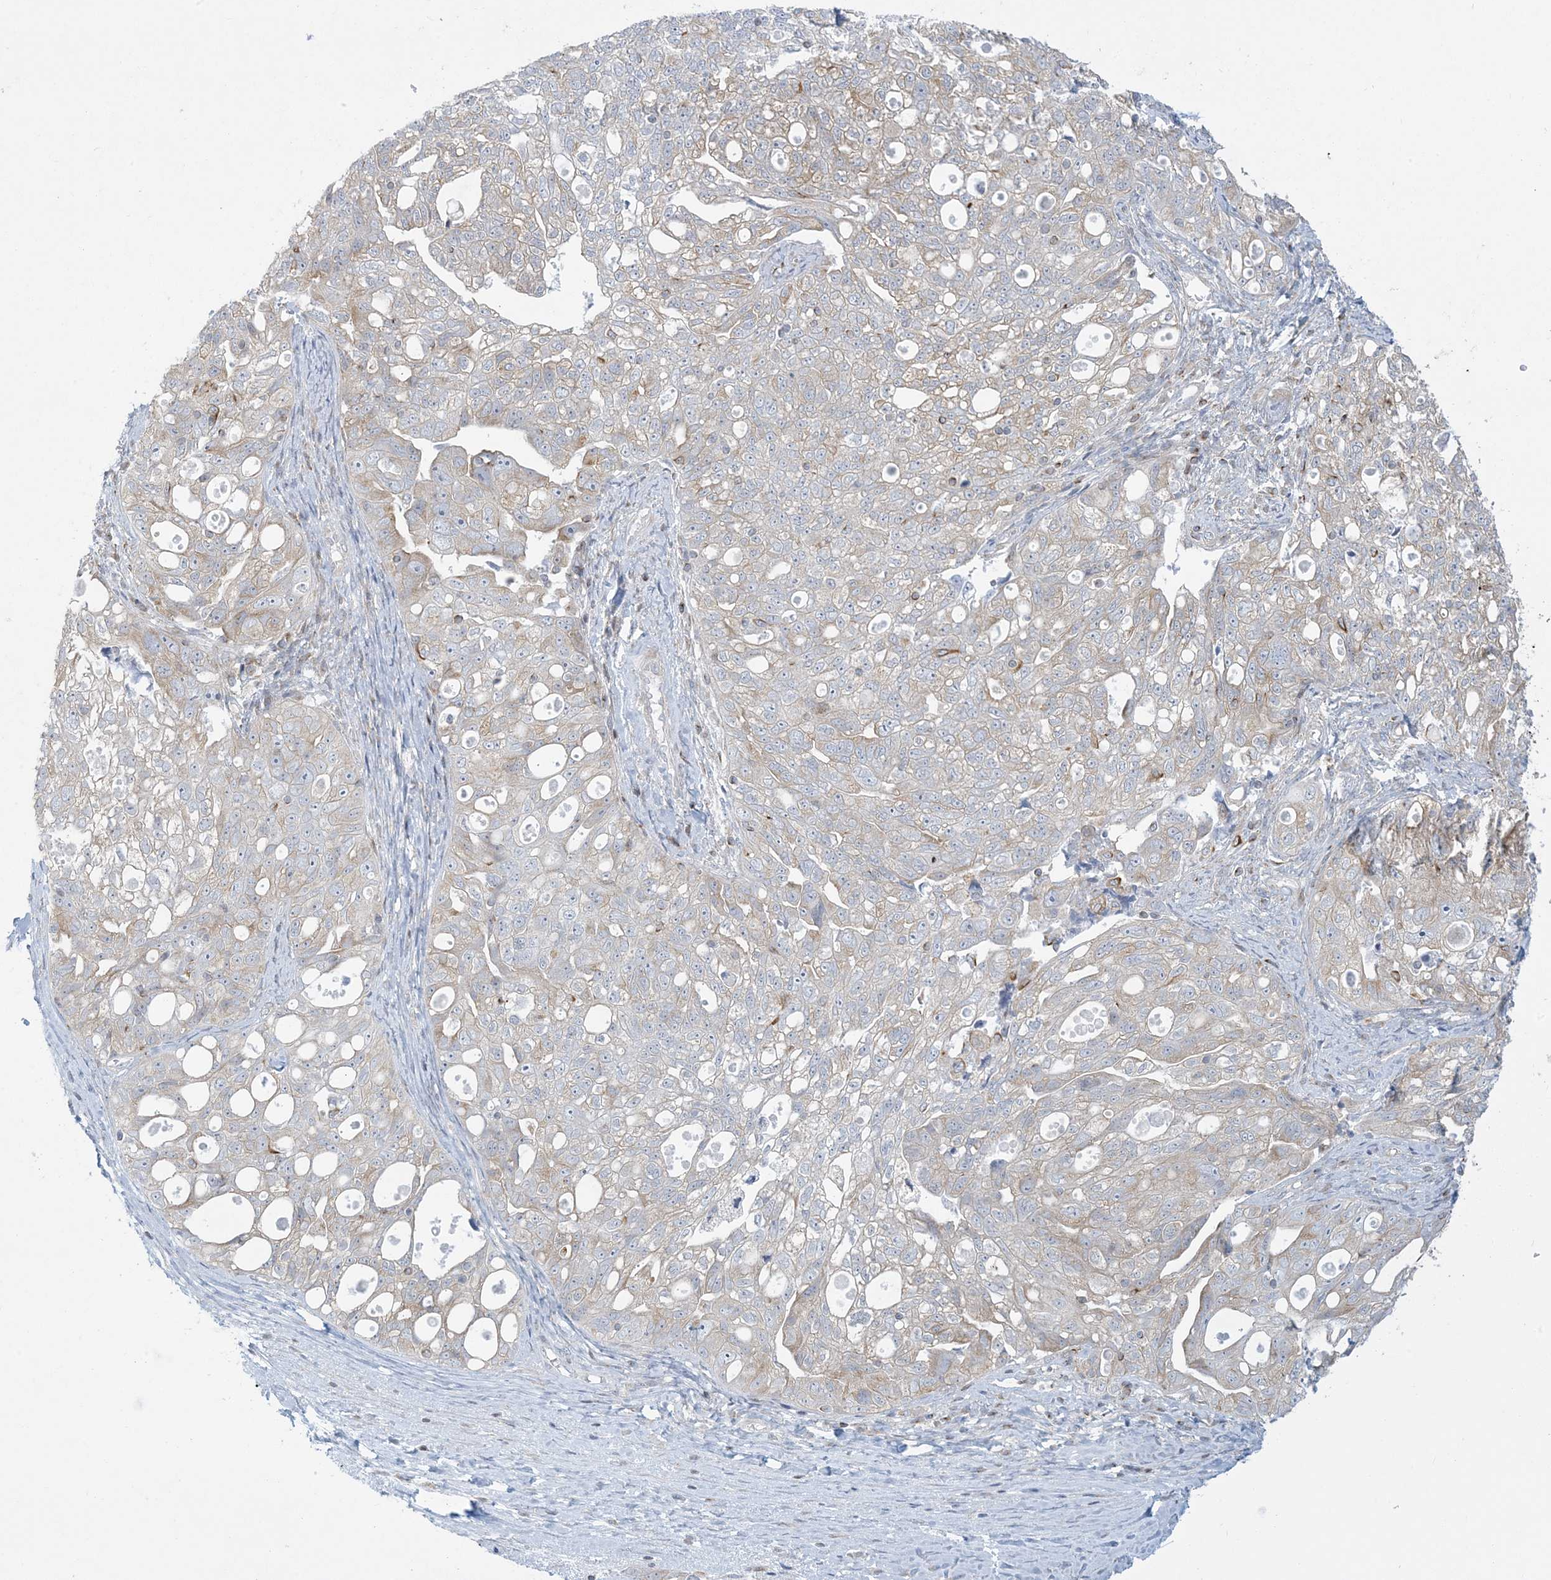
{"staining": {"intensity": "weak", "quantity": "25%-75%", "location": "cytoplasmic/membranous"}, "tissue": "ovarian cancer", "cell_type": "Tumor cells", "image_type": "cancer", "snomed": [{"axis": "morphology", "description": "Carcinoma, NOS"}, {"axis": "morphology", "description": "Cystadenocarcinoma, serous, NOS"}, {"axis": "topography", "description": "Ovary"}], "caption": "Ovarian carcinoma stained with a brown dye displays weak cytoplasmic/membranous positive expression in approximately 25%-75% of tumor cells.", "gene": "SLAMF9", "patient": {"sex": "female", "age": 69}}